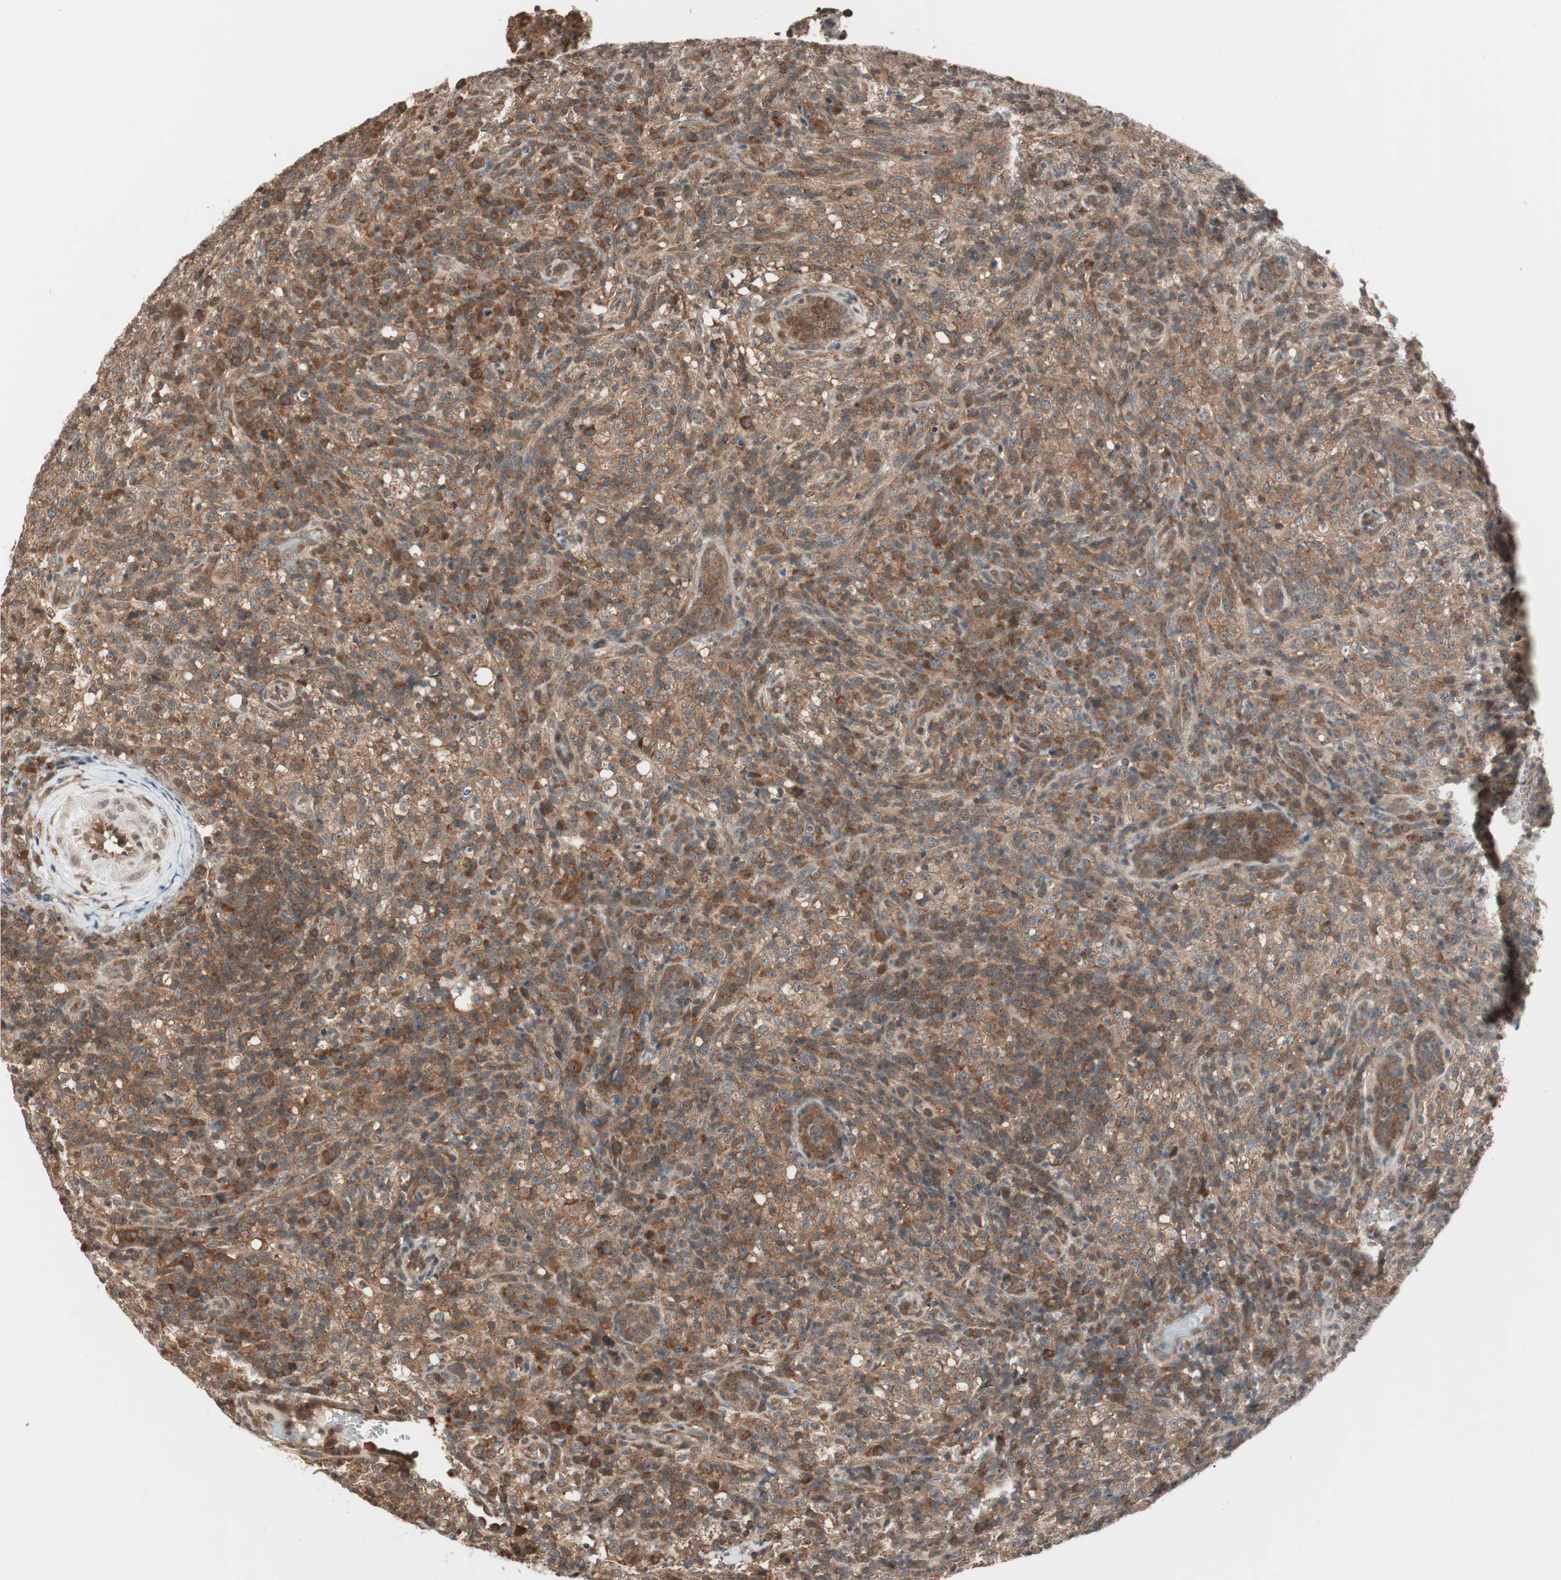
{"staining": {"intensity": "moderate", "quantity": ">75%", "location": "cytoplasmic/membranous"}, "tissue": "lymphoma", "cell_type": "Tumor cells", "image_type": "cancer", "snomed": [{"axis": "morphology", "description": "Malignant lymphoma, non-Hodgkin's type, High grade"}, {"axis": "topography", "description": "Lymph node"}], "caption": "Approximately >75% of tumor cells in human lymphoma exhibit moderate cytoplasmic/membranous protein positivity as visualized by brown immunohistochemical staining.", "gene": "FBXO5", "patient": {"sex": "female", "age": 76}}